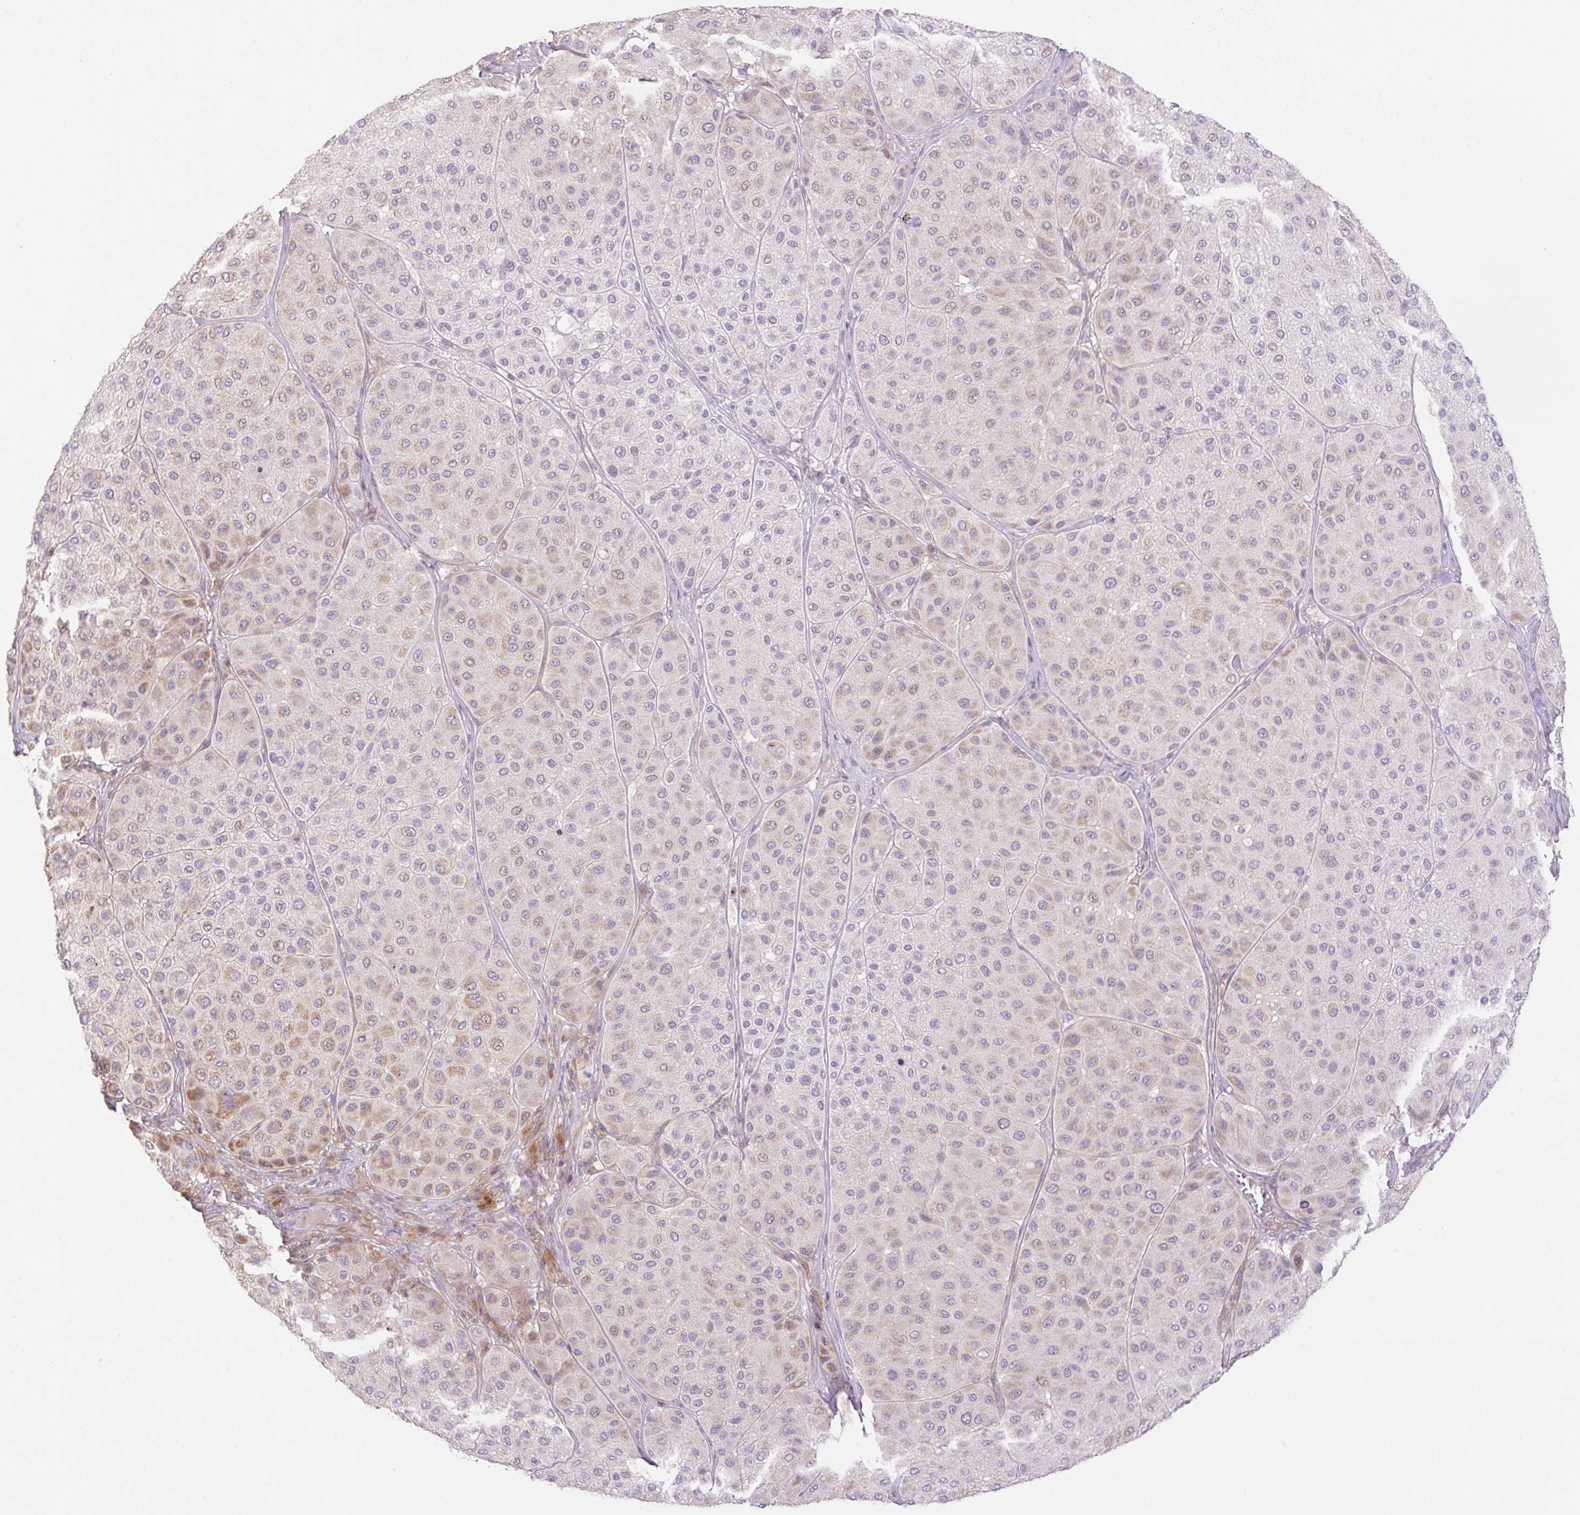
{"staining": {"intensity": "negative", "quantity": "none", "location": "none"}, "tissue": "melanoma", "cell_type": "Tumor cells", "image_type": "cancer", "snomed": [{"axis": "morphology", "description": "Malignant melanoma, Metastatic site"}, {"axis": "topography", "description": "Smooth muscle"}], "caption": "There is no significant positivity in tumor cells of malignant melanoma (metastatic site).", "gene": "VPS25", "patient": {"sex": "male", "age": 41}}